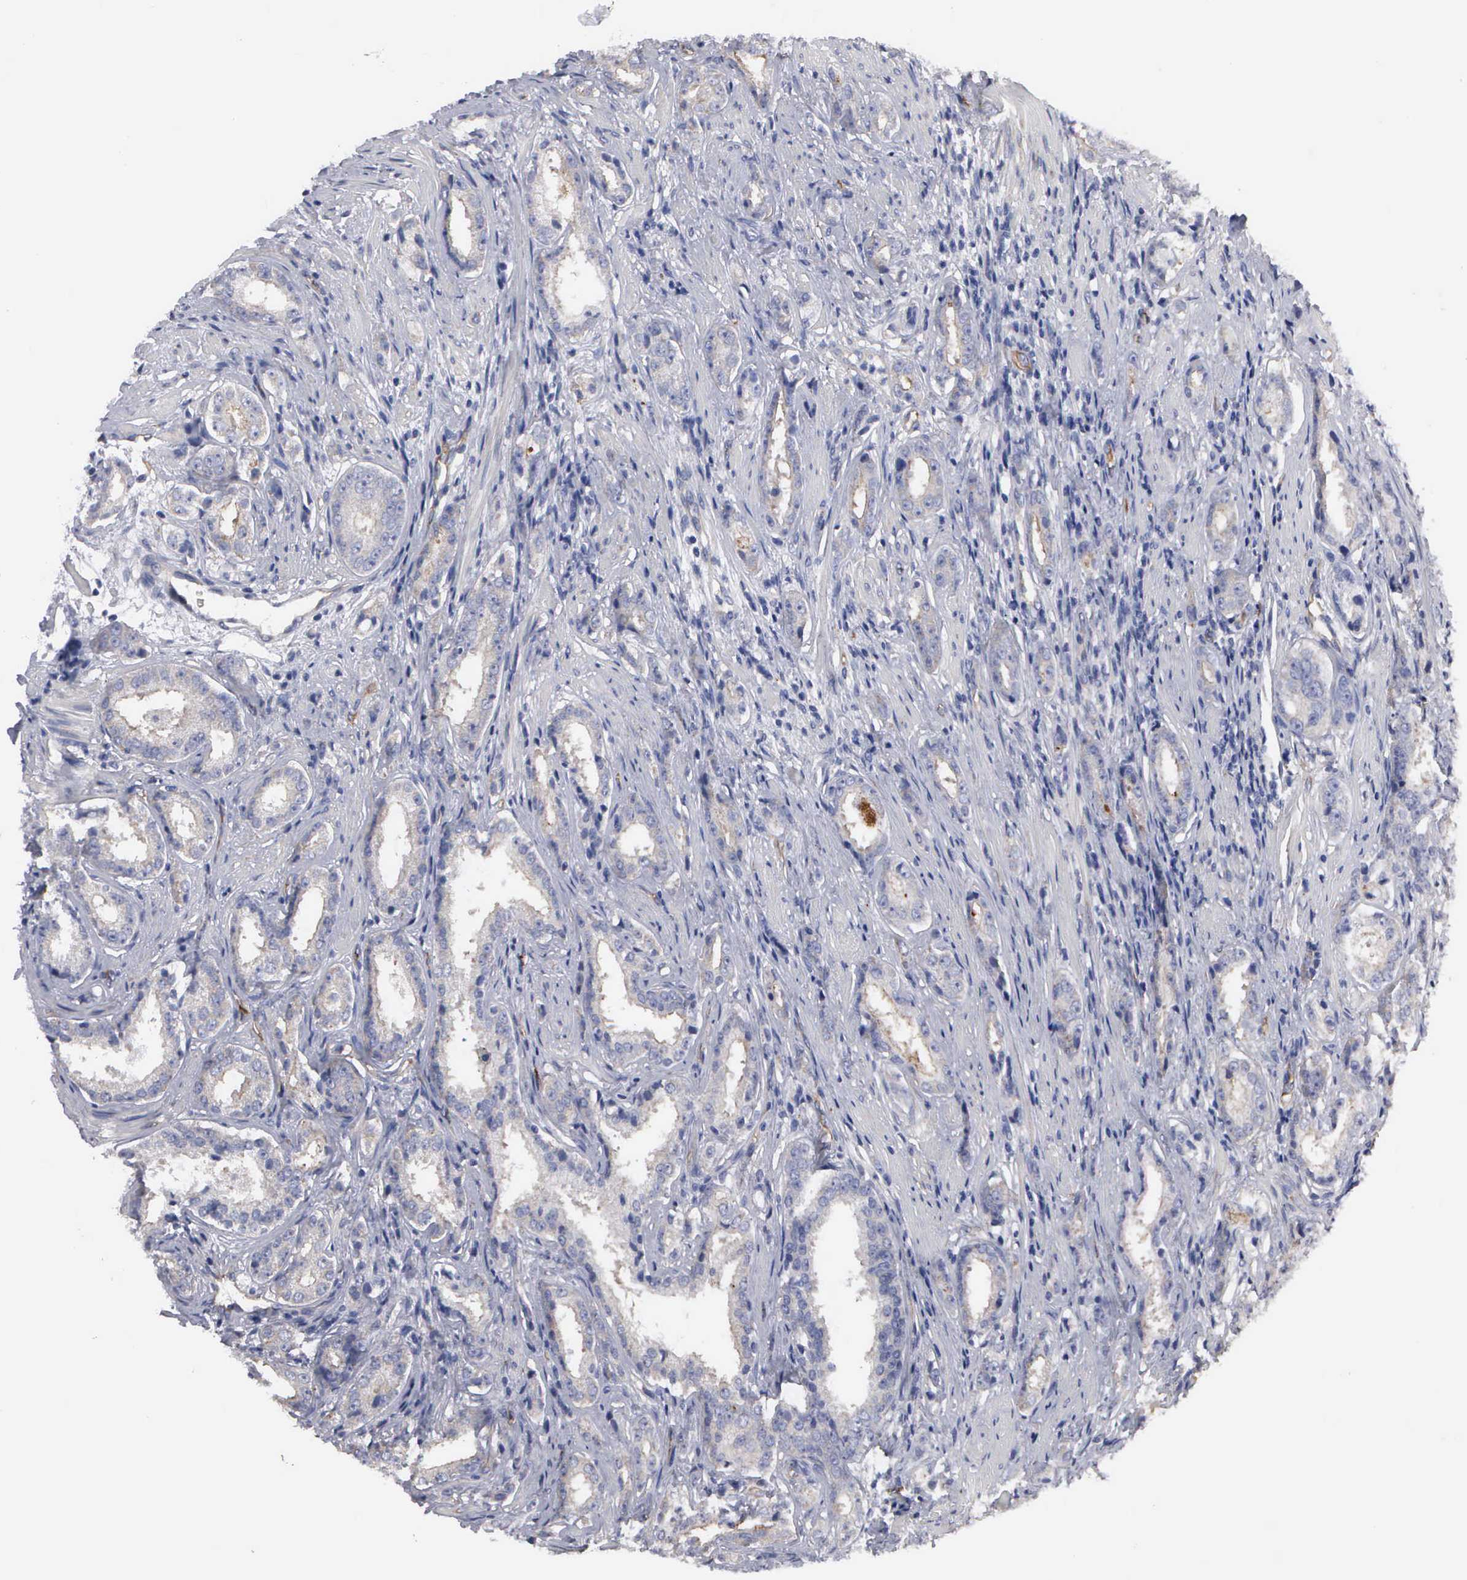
{"staining": {"intensity": "weak", "quantity": "25%-75%", "location": "cytoplasmic/membranous"}, "tissue": "prostate cancer", "cell_type": "Tumor cells", "image_type": "cancer", "snomed": [{"axis": "morphology", "description": "Adenocarcinoma, Medium grade"}, {"axis": "topography", "description": "Prostate"}], "caption": "Human prostate medium-grade adenocarcinoma stained with a brown dye exhibits weak cytoplasmic/membranous positive staining in approximately 25%-75% of tumor cells.", "gene": "RDX", "patient": {"sex": "male", "age": 53}}